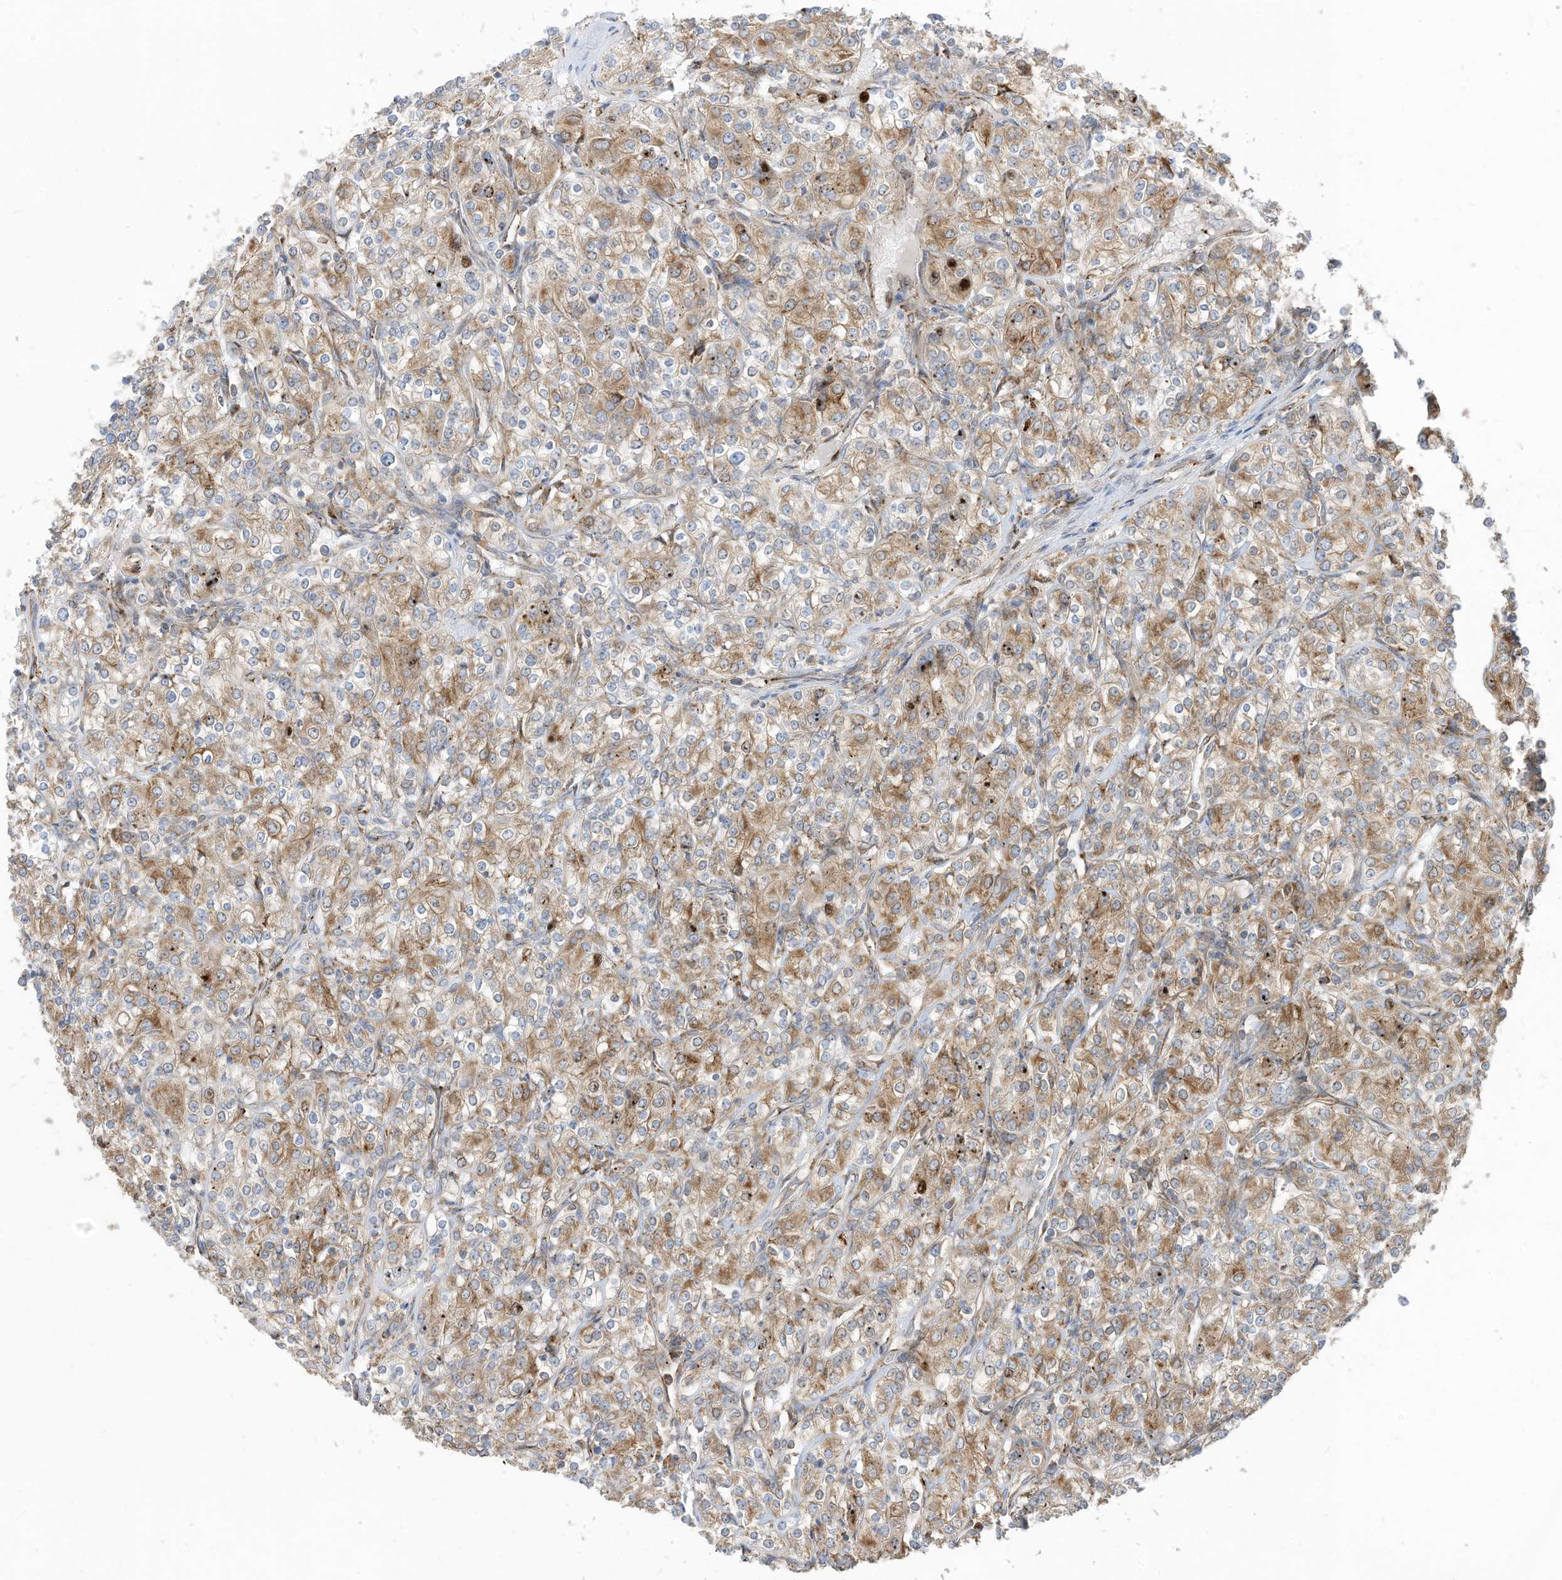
{"staining": {"intensity": "moderate", "quantity": ">75%", "location": "cytoplasmic/membranous"}, "tissue": "renal cancer", "cell_type": "Tumor cells", "image_type": "cancer", "snomed": [{"axis": "morphology", "description": "Adenocarcinoma, NOS"}, {"axis": "topography", "description": "Kidney"}], "caption": "Adenocarcinoma (renal) tissue shows moderate cytoplasmic/membranous staining in approximately >75% of tumor cells, visualized by immunohistochemistry.", "gene": "TRNAU1AP", "patient": {"sex": "male", "age": 77}}